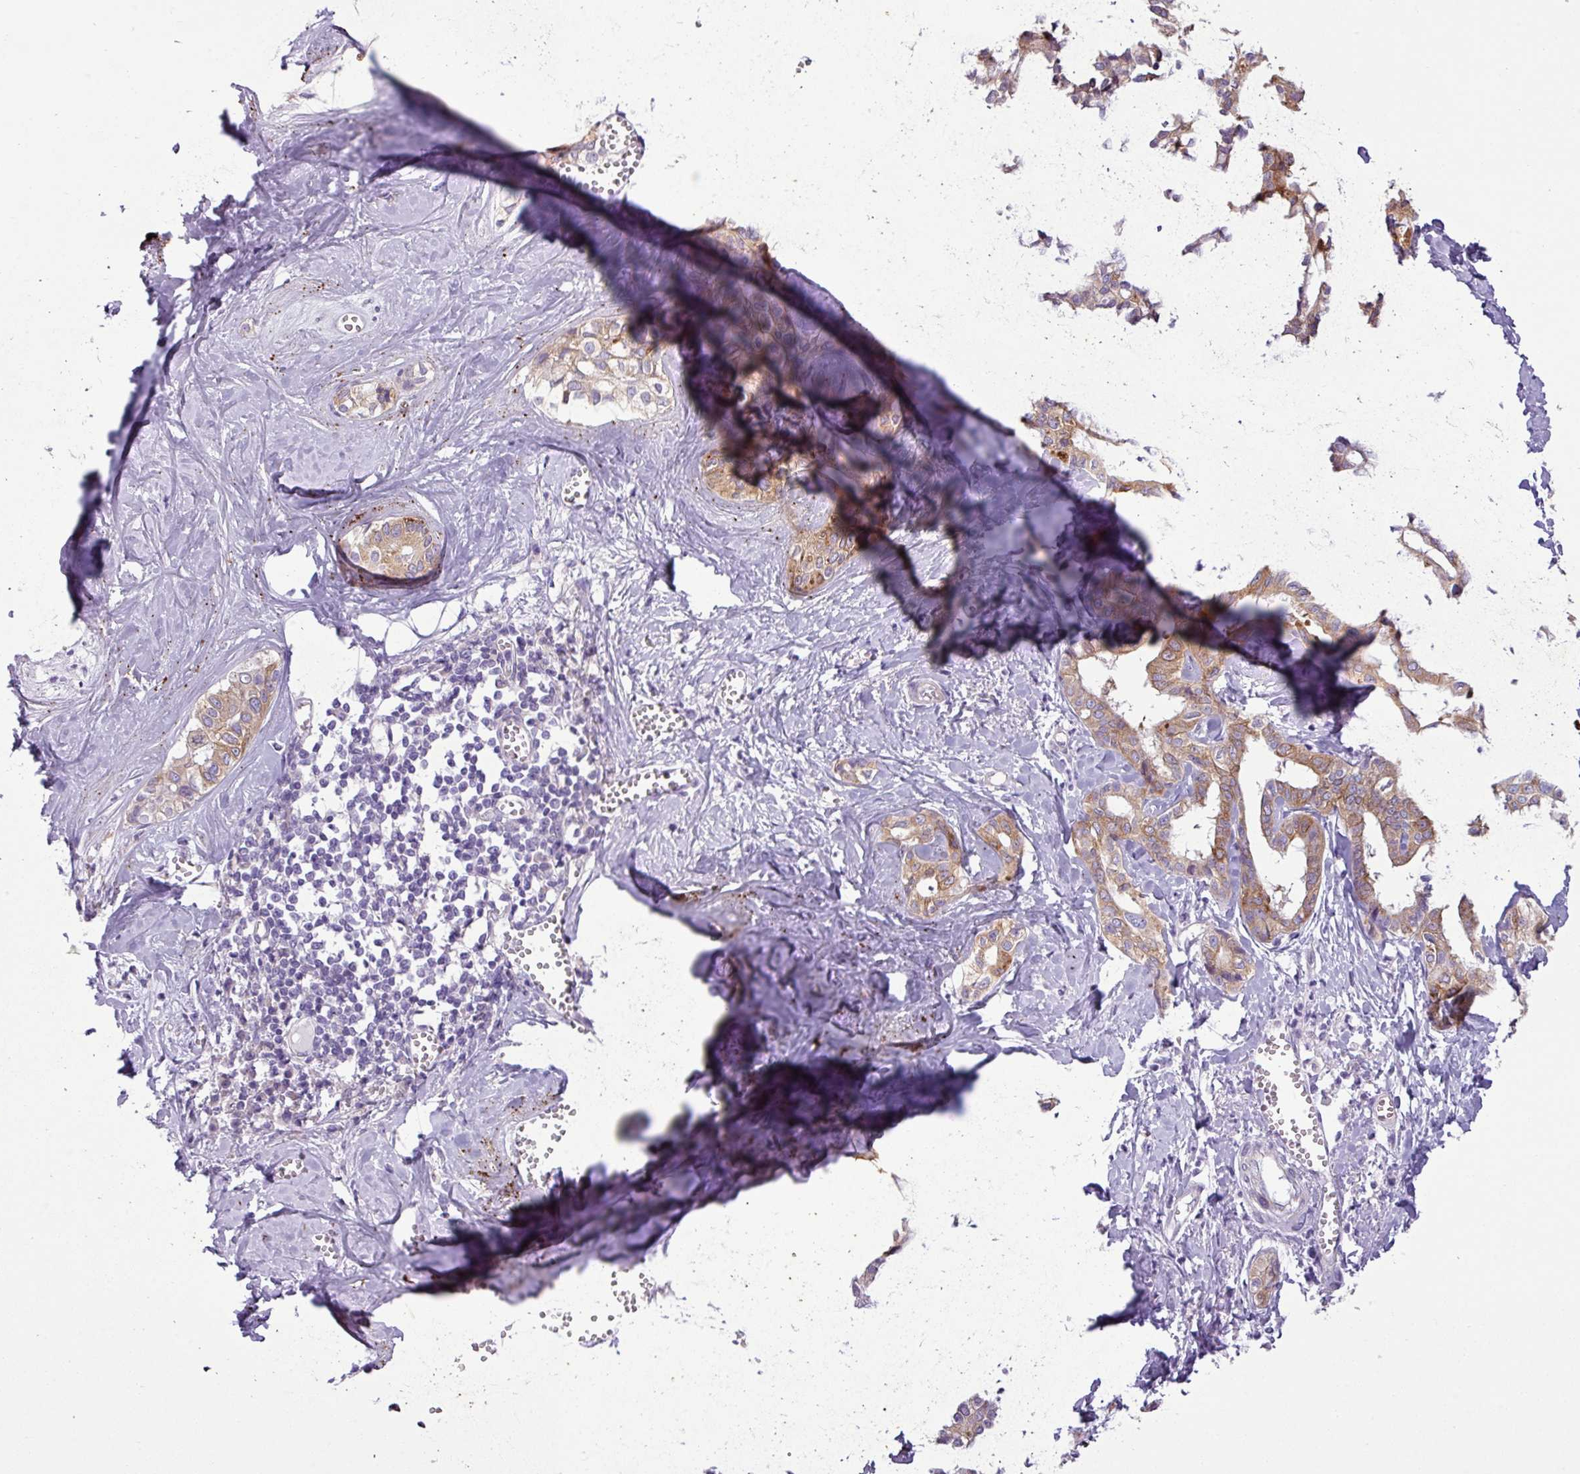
{"staining": {"intensity": "moderate", "quantity": ">75%", "location": "cytoplasmic/membranous"}, "tissue": "liver cancer", "cell_type": "Tumor cells", "image_type": "cancer", "snomed": [{"axis": "morphology", "description": "Cholangiocarcinoma"}, {"axis": "topography", "description": "Liver"}], "caption": "Liver cholangiocarcinoma tissue demonstrates moderate cytoplasmic/membranous expression in approximately >75% of tumor cells, visualized by immunohistochemistry.", "gene": "TOR1AIP2", "patient": {"sex": "female", "age": 77}}